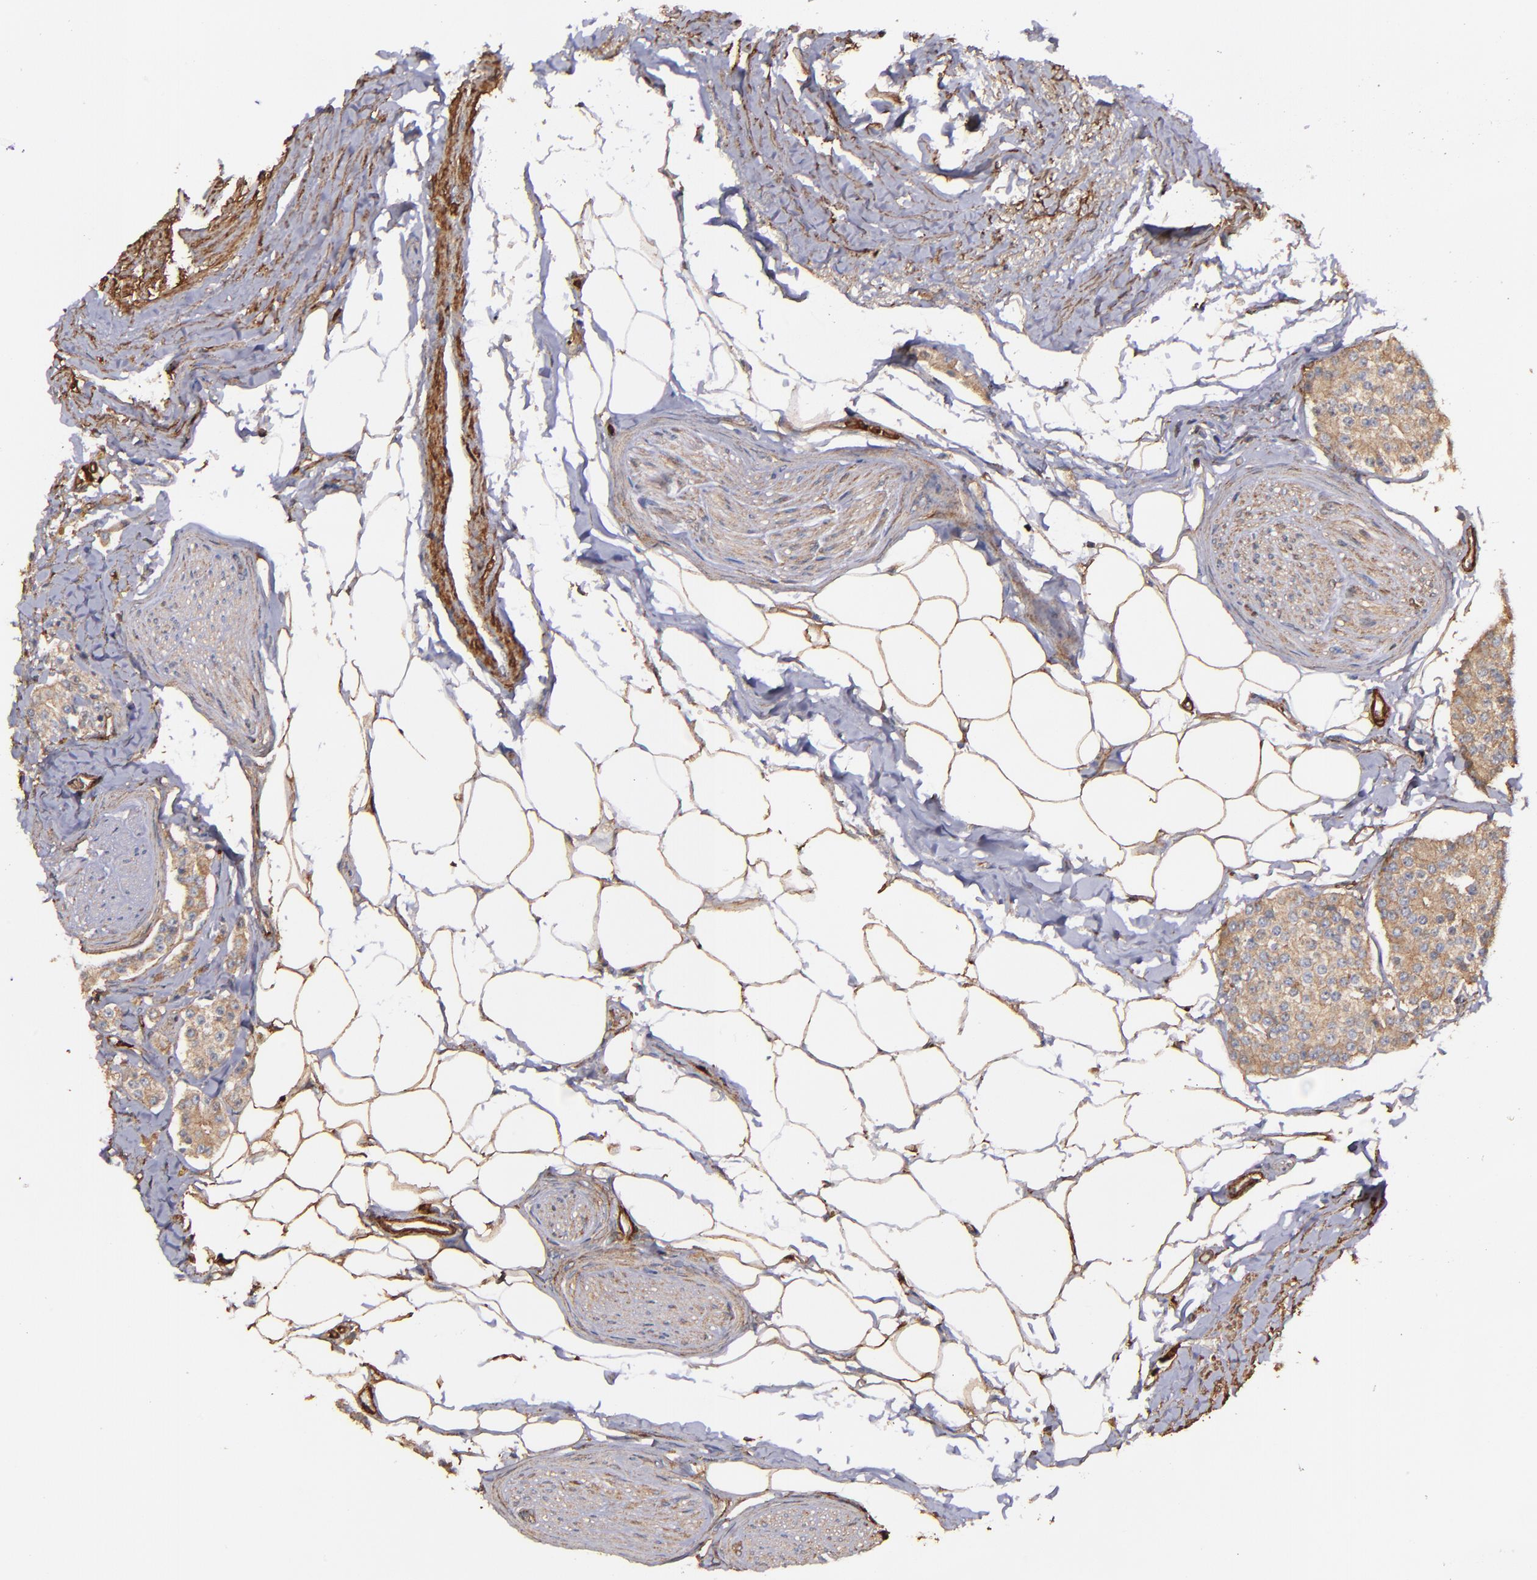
{"staining": {"intensity": "moderate", "quantity": ">75%", "location": "cytoplasmic/membranous"}, "tissue": "carcinoid", "cell_type": "Tumor cells", "image_type": "cancer", "snomed": [{"axis": "morphology", "description": "Carcinoid, malignant, NOS"}, {"axis": "topography", "description": "Colon"}], "caption": "Carcinoid (malignant) stained with a protein marker shows moderate staining in tumor cells.", "gene": "VCL", "patient": {"sex": "female", "age": 61}}